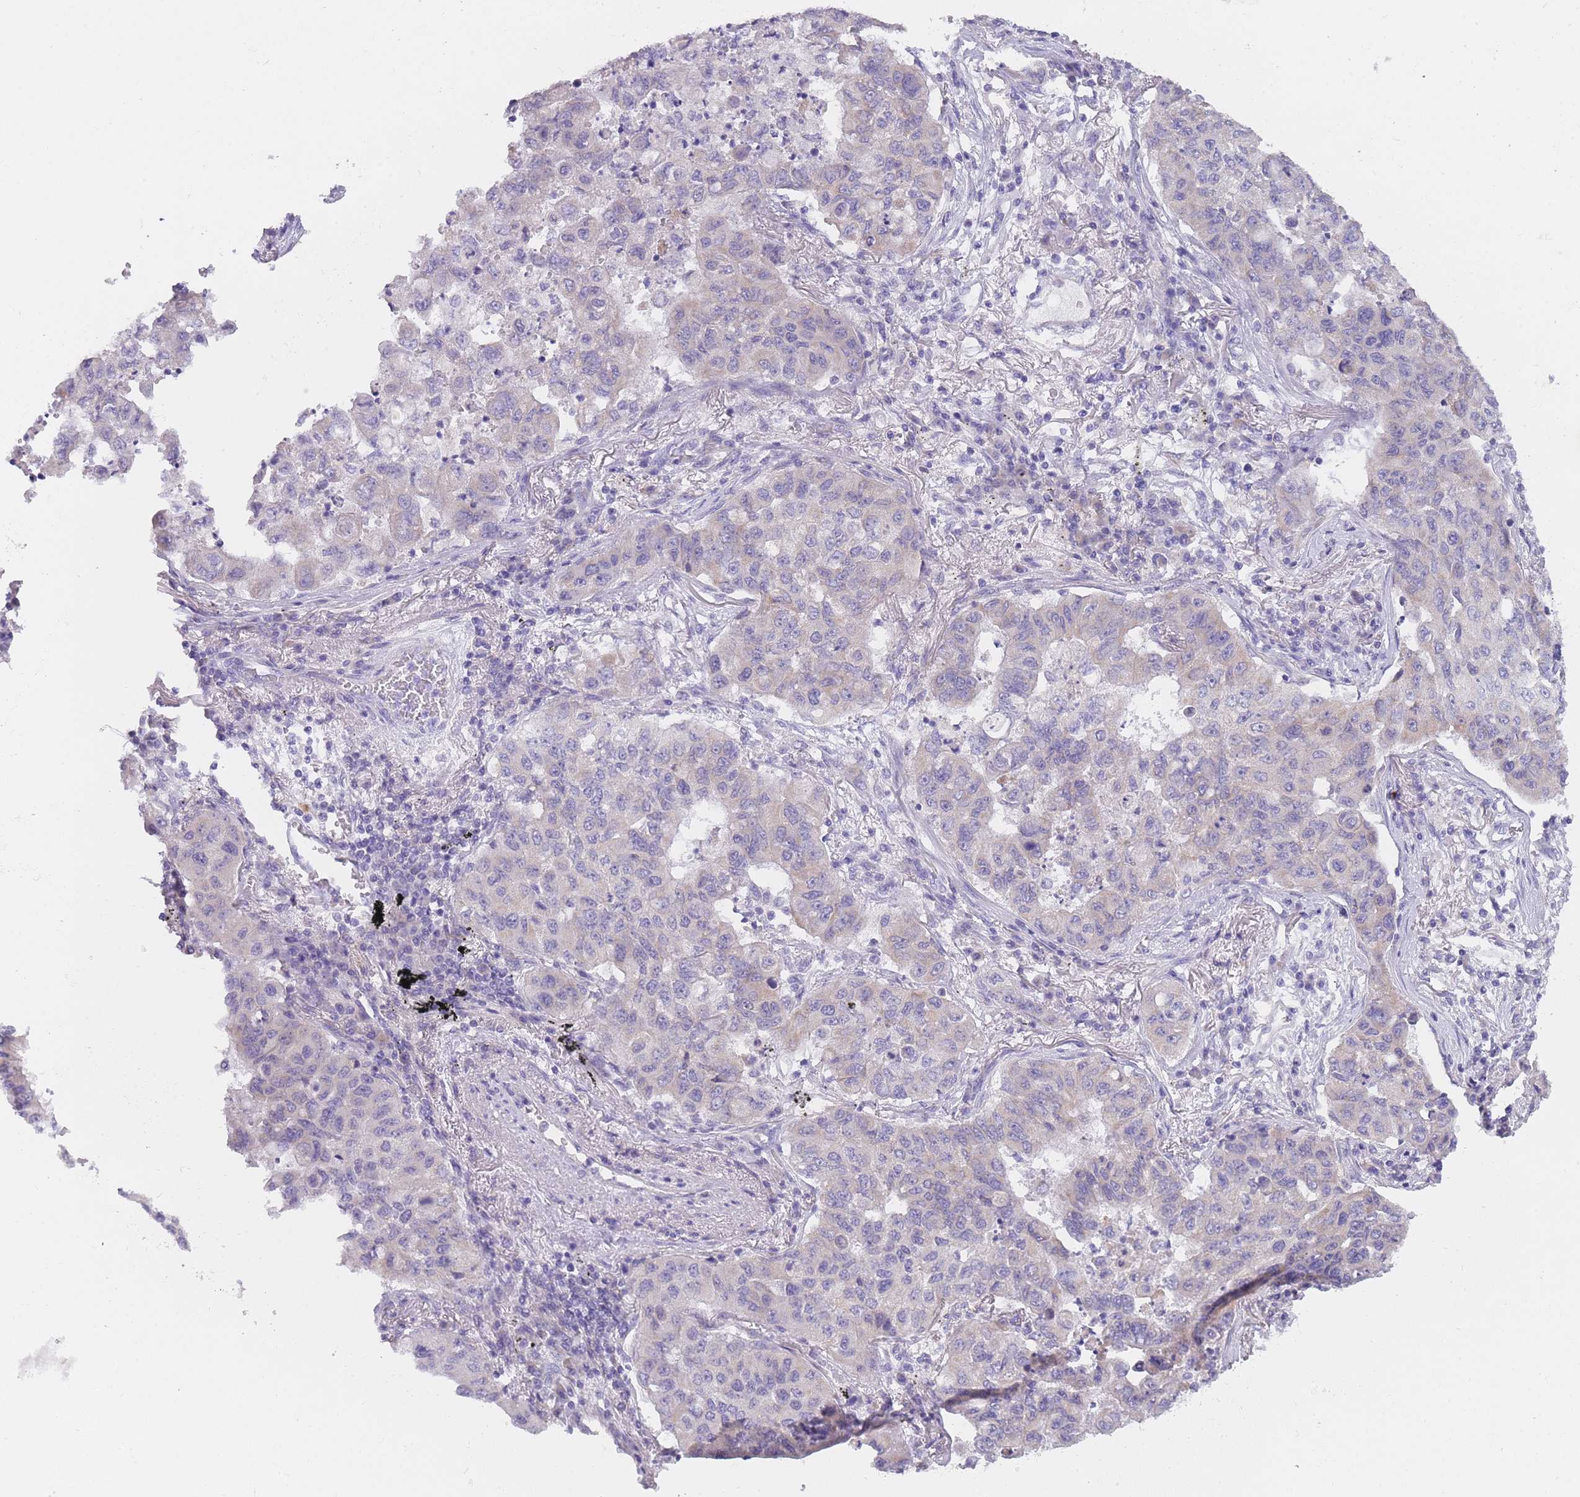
{"staining": {"intensity": "negative", "quantity": "none", "location": "none"}, "tissue": "lung cancer", "cell_type": "Tumor cells", "image_type": "cancer", "snomed": [{"axis": "morphology", "description": "Squamous cell carcinoma, NOS"}, {"axis": "topography", "description": "Lung"}], "caption": "Immunohistochemical staining of lung cancer demonstrates no significant staining in tumor cells.", "gene": "MRPS14", "patient": {"sex": "male", "age": 74}}